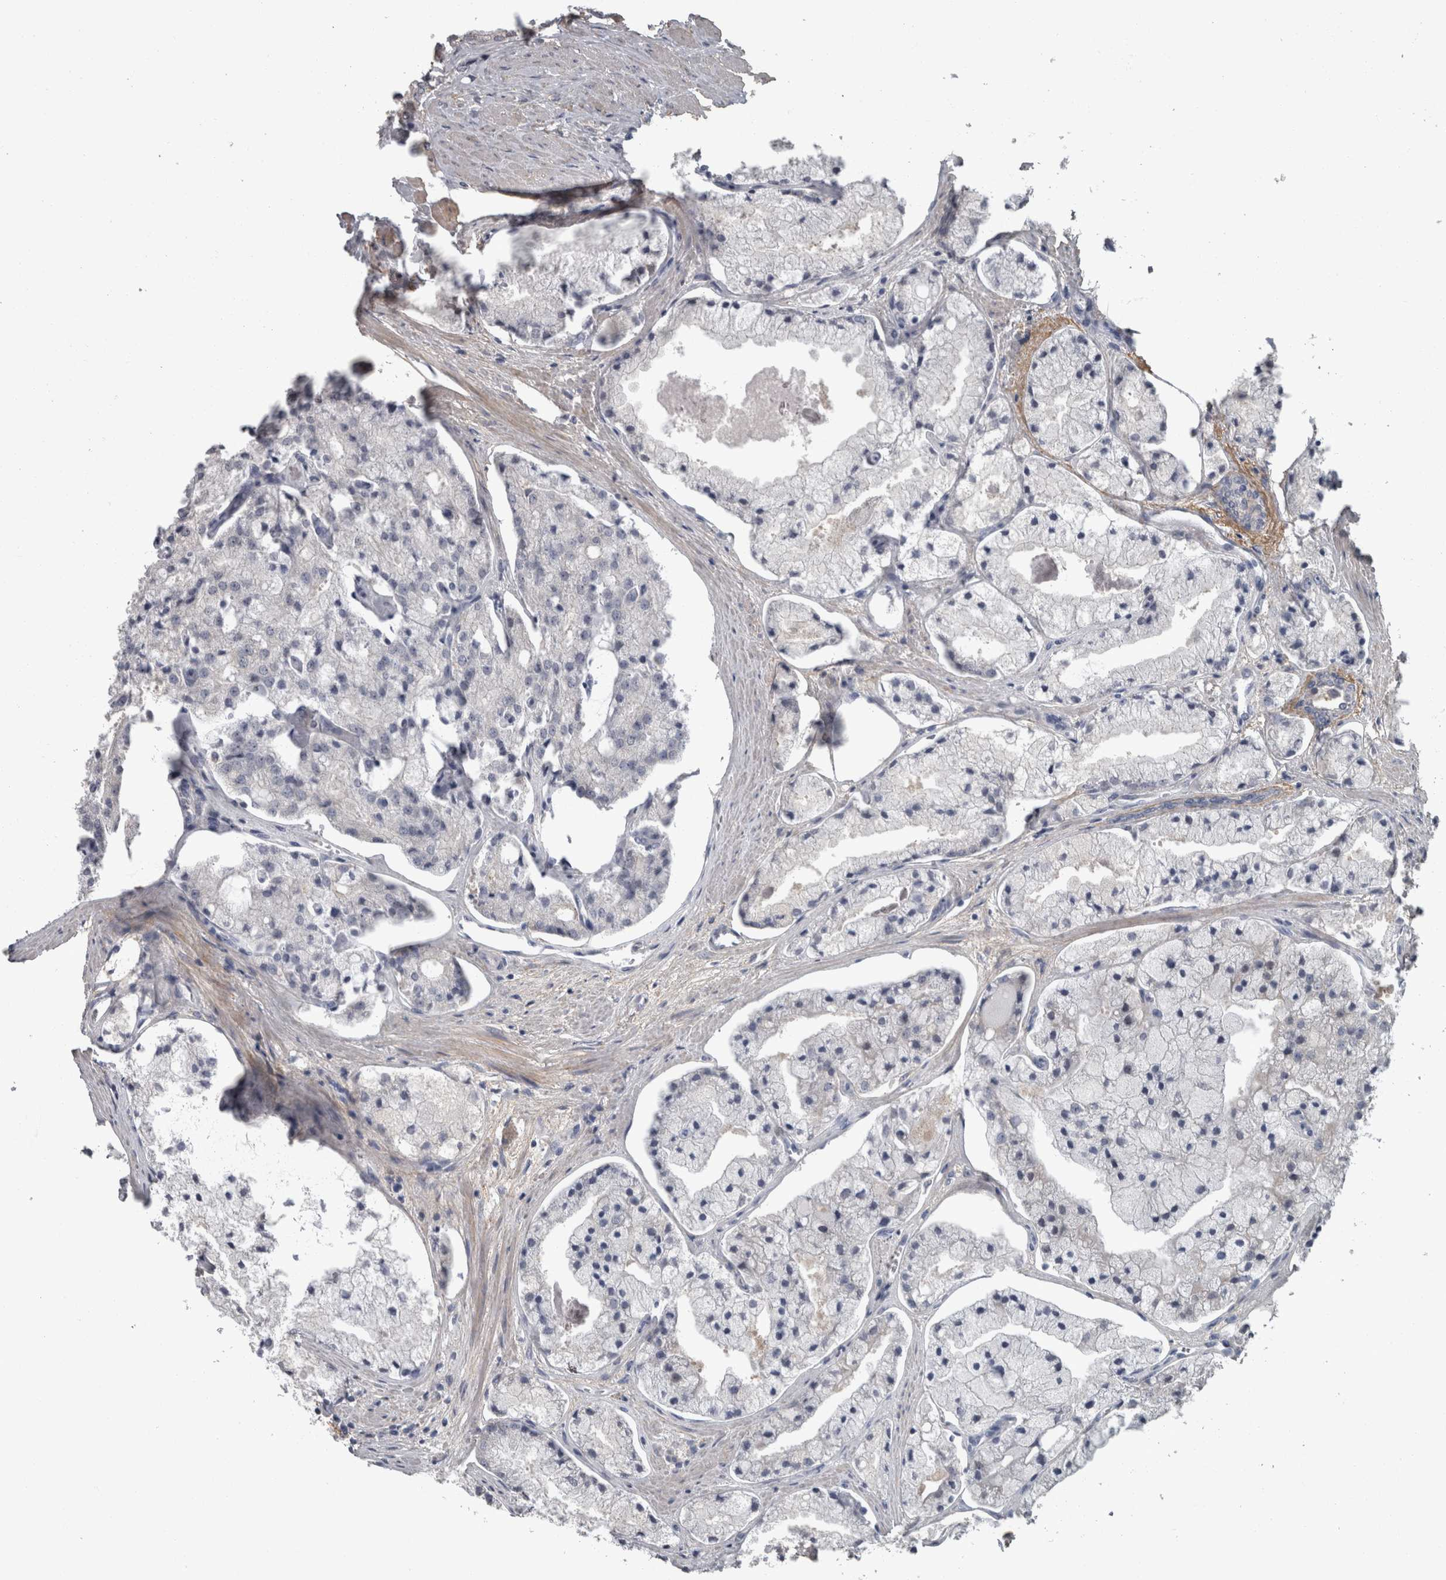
{"staining": {"intensity": "negative", "quantity": "none", "location": "none"}, "tissue": "prostate cancer", "cell_type": "Tumor cells", "image_type": "cancer", "snomed": [{"axis": "morphology", "description": "Adenocarcinoma, High grade"}, {"axis": "topography", "description": "Prostate"}], "caption": "Immunohistochemistry (IHC) image of human prostate cancer stained for a protein (brown), which exhibits no expression in tumor cells. (DAB IHC with hematoxylin counter stain).", "gene": "EFEMP2", "patient": {"sex": "male", "age": 50}}